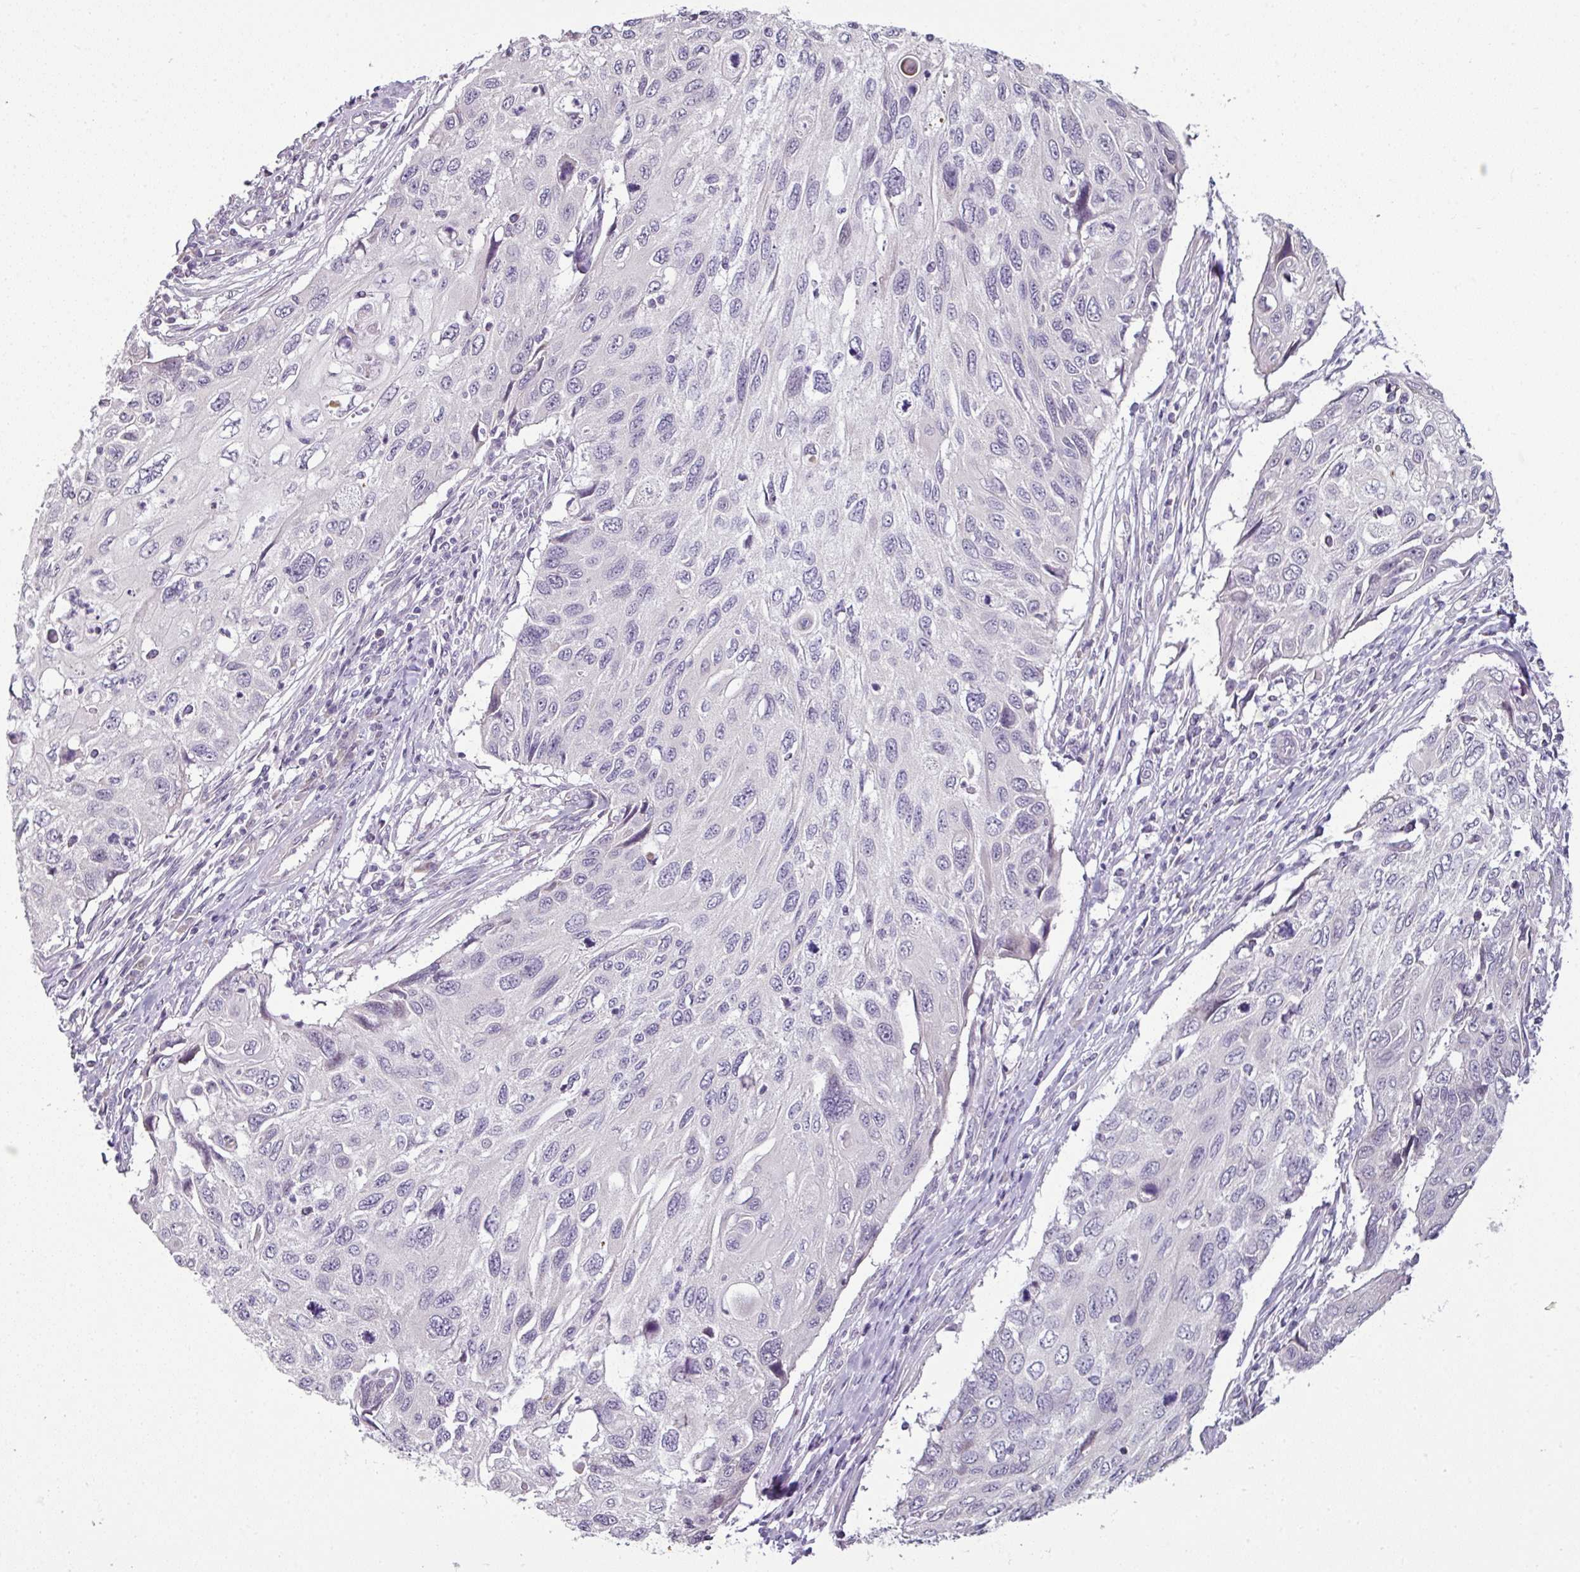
{"staining": {"intensity": "negative", "quantity": "none", "location": "none"}, "tissue": "cervical cancer", "cell_type": "Tumor cells", "image_type": "cancer", "snomed": [{"axis": "morphology", "description": "Squamous cell carcinoma, NOS"}, {"axis": "topography", "description": "Cervix"}], "caption": "The immunohistochemistry (IHC) histopathology image has no significant expression in tumor cells of cervical cancer (squamous cell carcinoma) tissue. The staining was performed using DAB (3,3'-diaminobenzidine) to visualize the protein expression in brown, while the nuclei were stained in blue with hematoxylin (Magnification: 20x).", "gene": "OR52D1", "patient": {"sex": "female", "age": 70}}